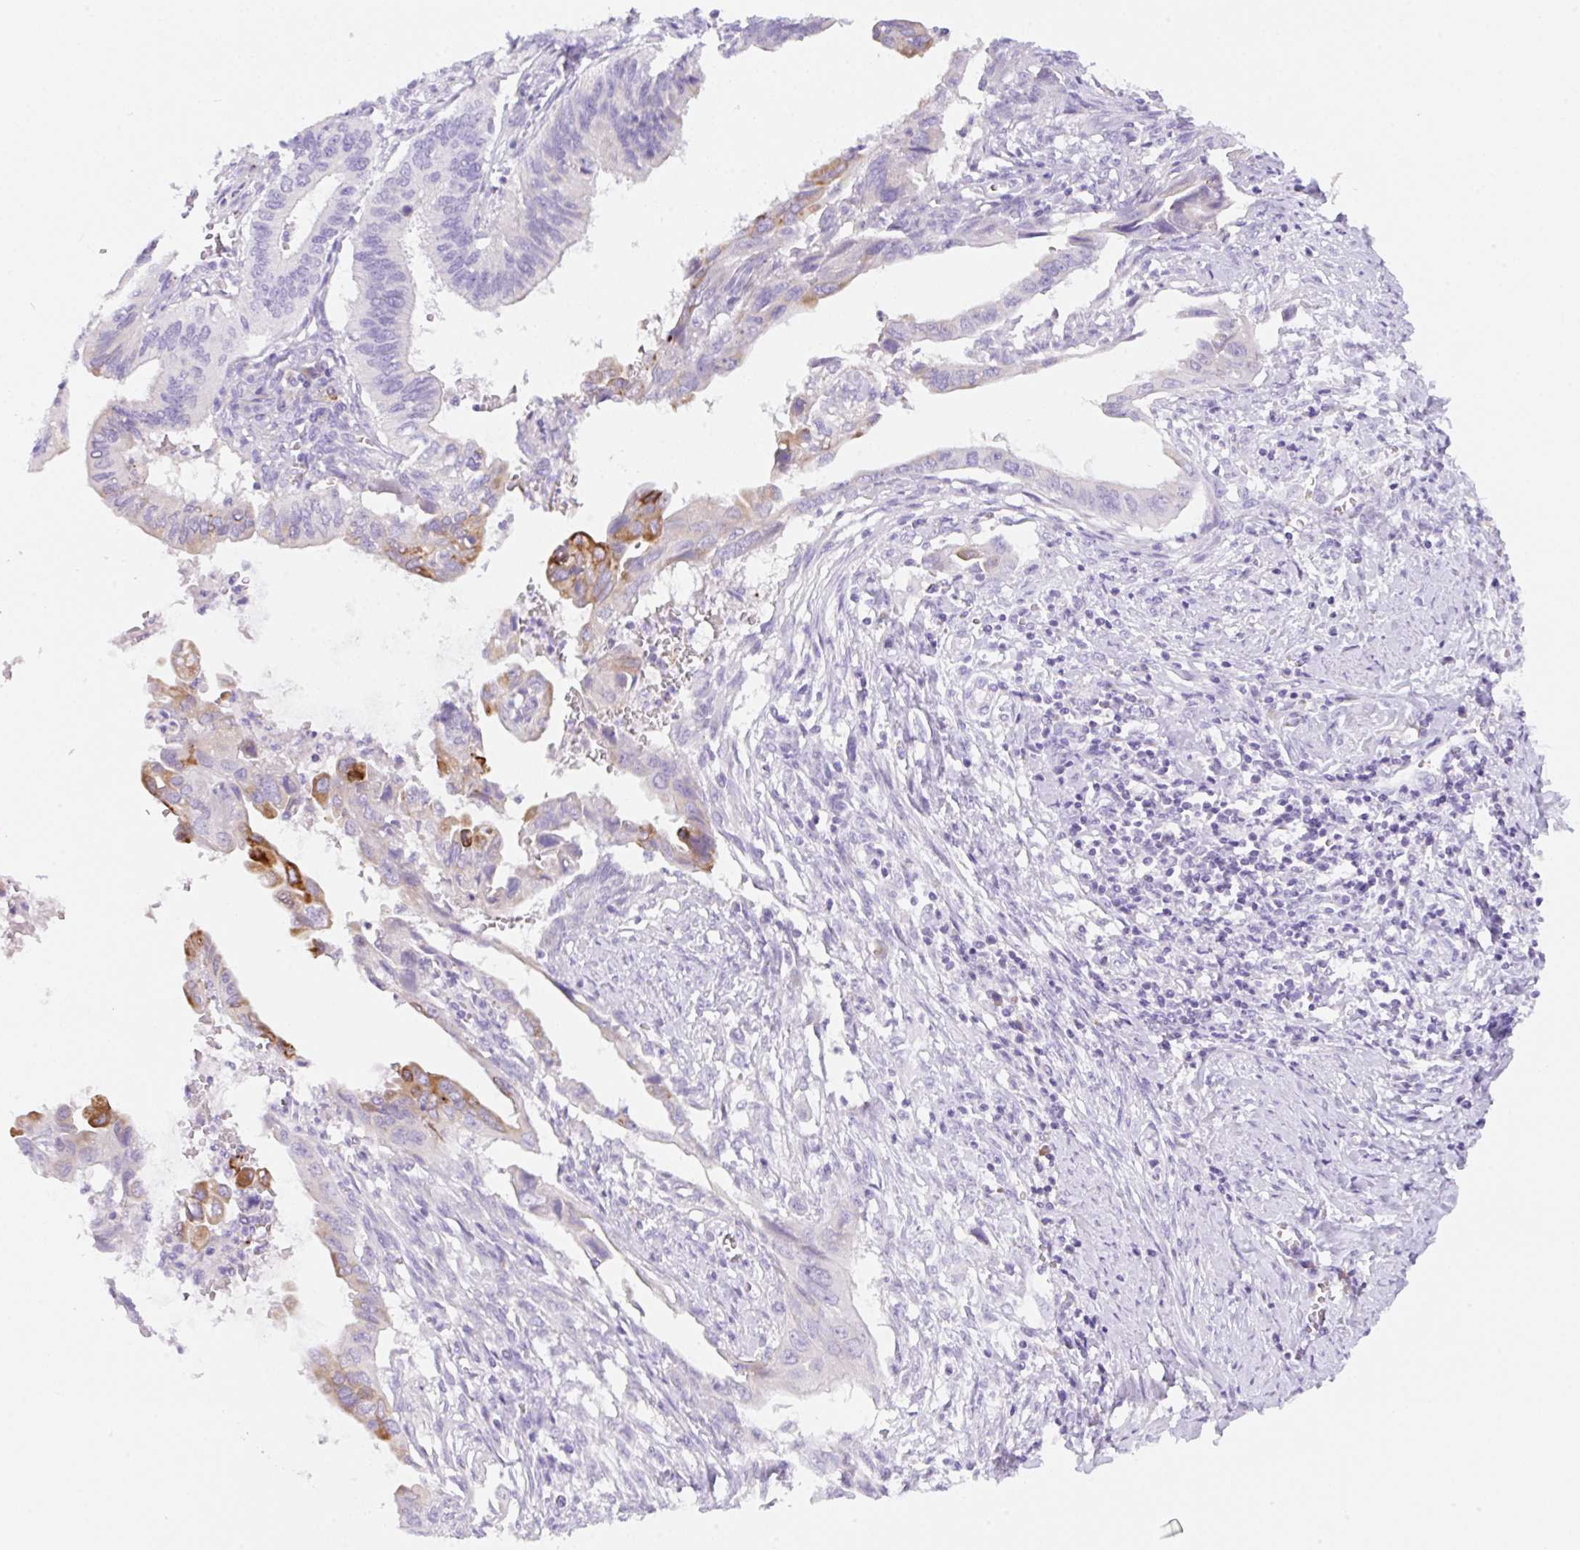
{"staining": {"intensity": "strong", "quantity": "<25%", "location": "cytoplasmic/membranous"}, "tissue": "cervical cancer", "cell_type": "Tumor cells", "image_type": "cancer", "snomed": [{"axis": "morphology", "description": "Adenocarcinoma, NOS"}, {"axis": "topography", "description": "Cervix"}], "caption": "Immunohistochemistry (IHC) (DAB (3,3'-diaminobenzidine)) staining of cervical adenocarcinoma exhibits strong cytoplasmic/membranous protein positivity in approximately <25% of tumor cells.", "gene": "KLK8", "patient": {"sex": "female", "age": 42}}